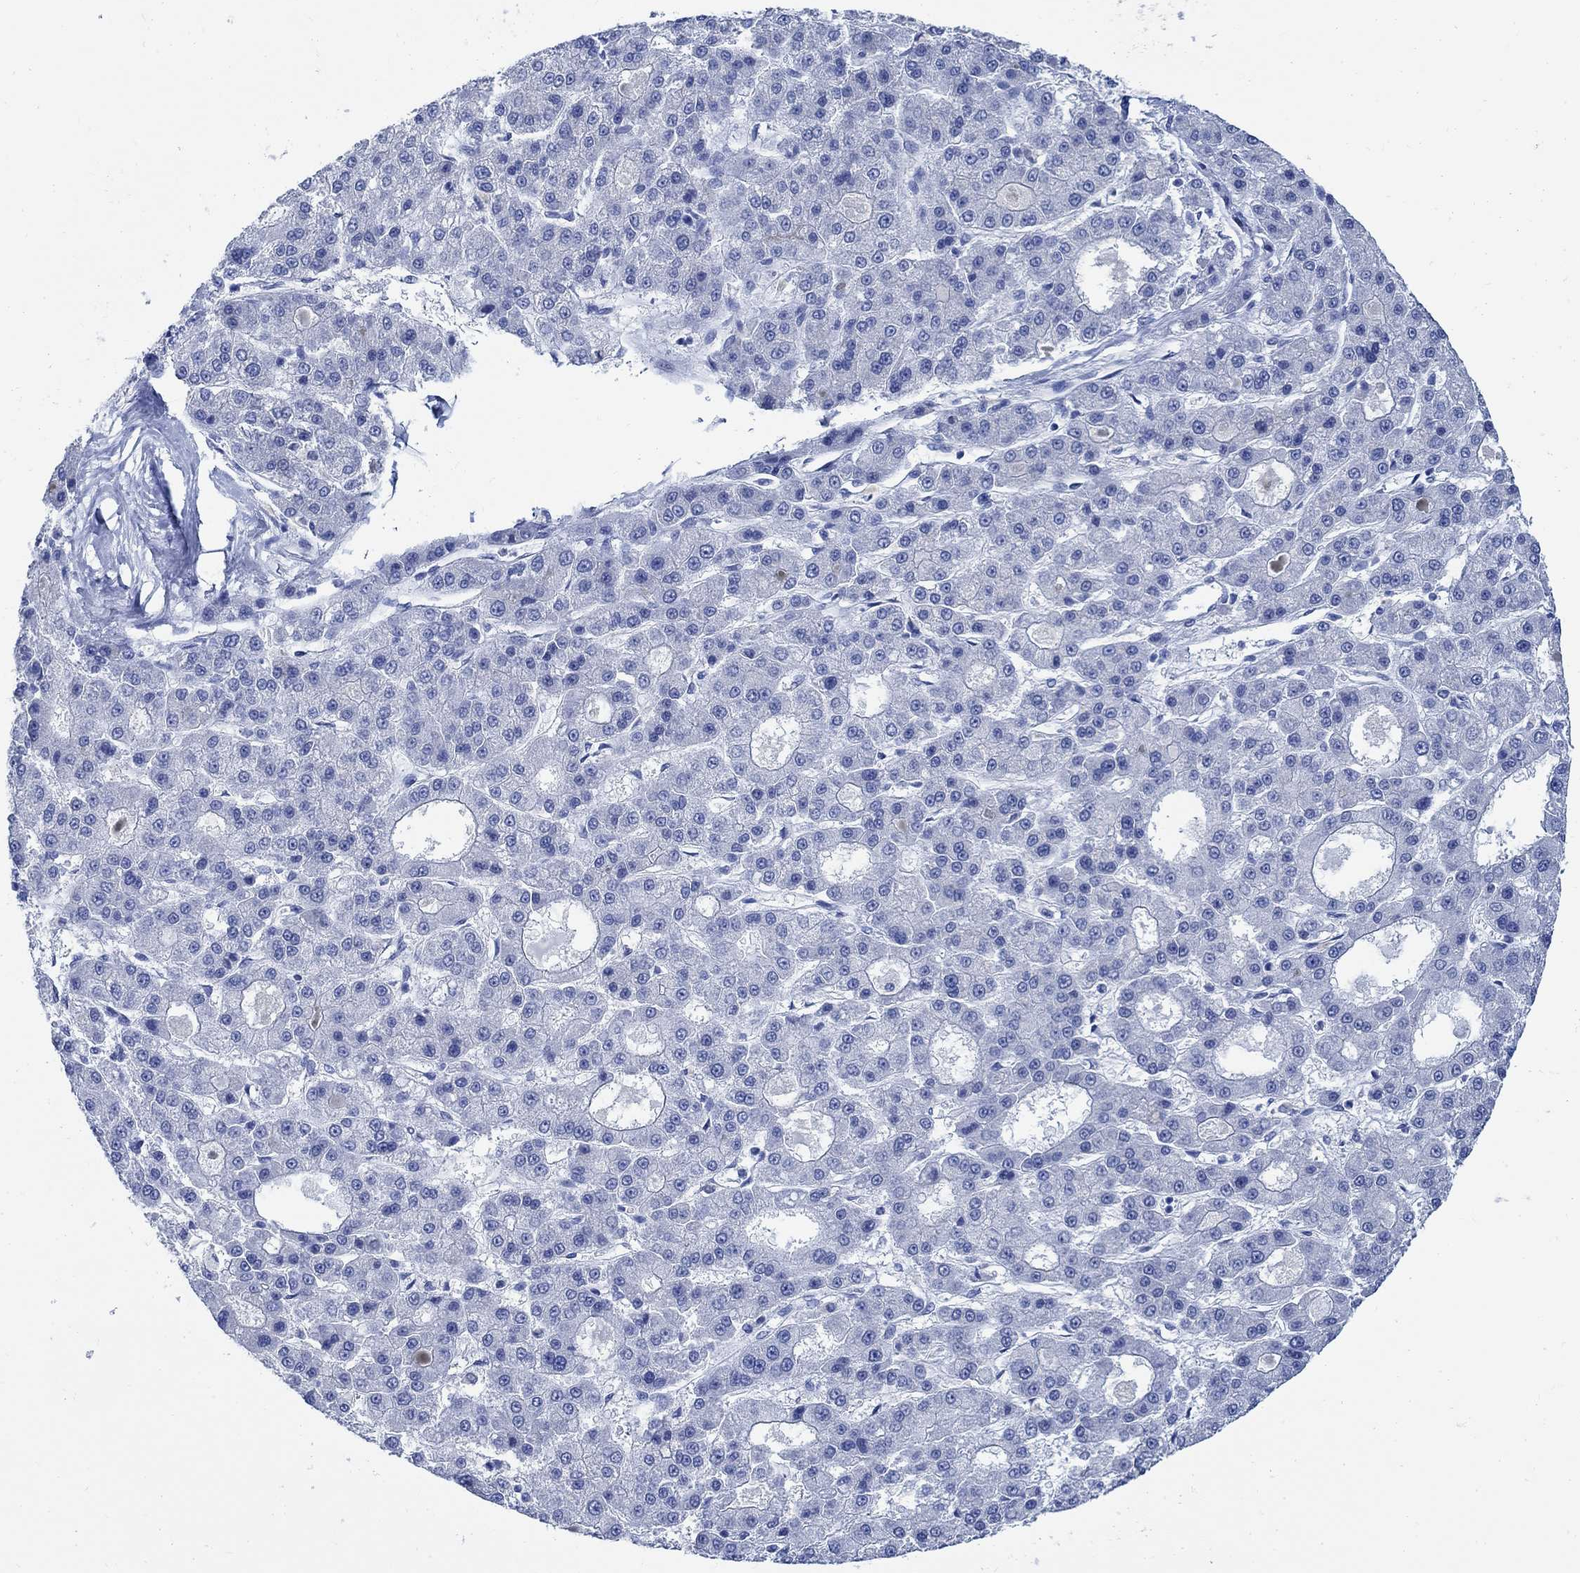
{"staining": {"intensity": "negative", "quantity": "none", "location": "none"}, "tissue": "liver cancer", "cell_type": "Tumor cells", "image_type": "cancer", "snomed": [{"axis": "morphology", "description": "Carcinoma, Hepatocellular, NOS"}, {"axis": "topography", "description": "Liver"}], "caption": "IHC micrograph of human hepatocellular carcinoma (liver) stained for a protein (brown), which reveals no staining in tumor cells. Nuclei are stained in blue.", "gene": "CAMK2N1", "patient": {"sex": "male", "age": 70}}